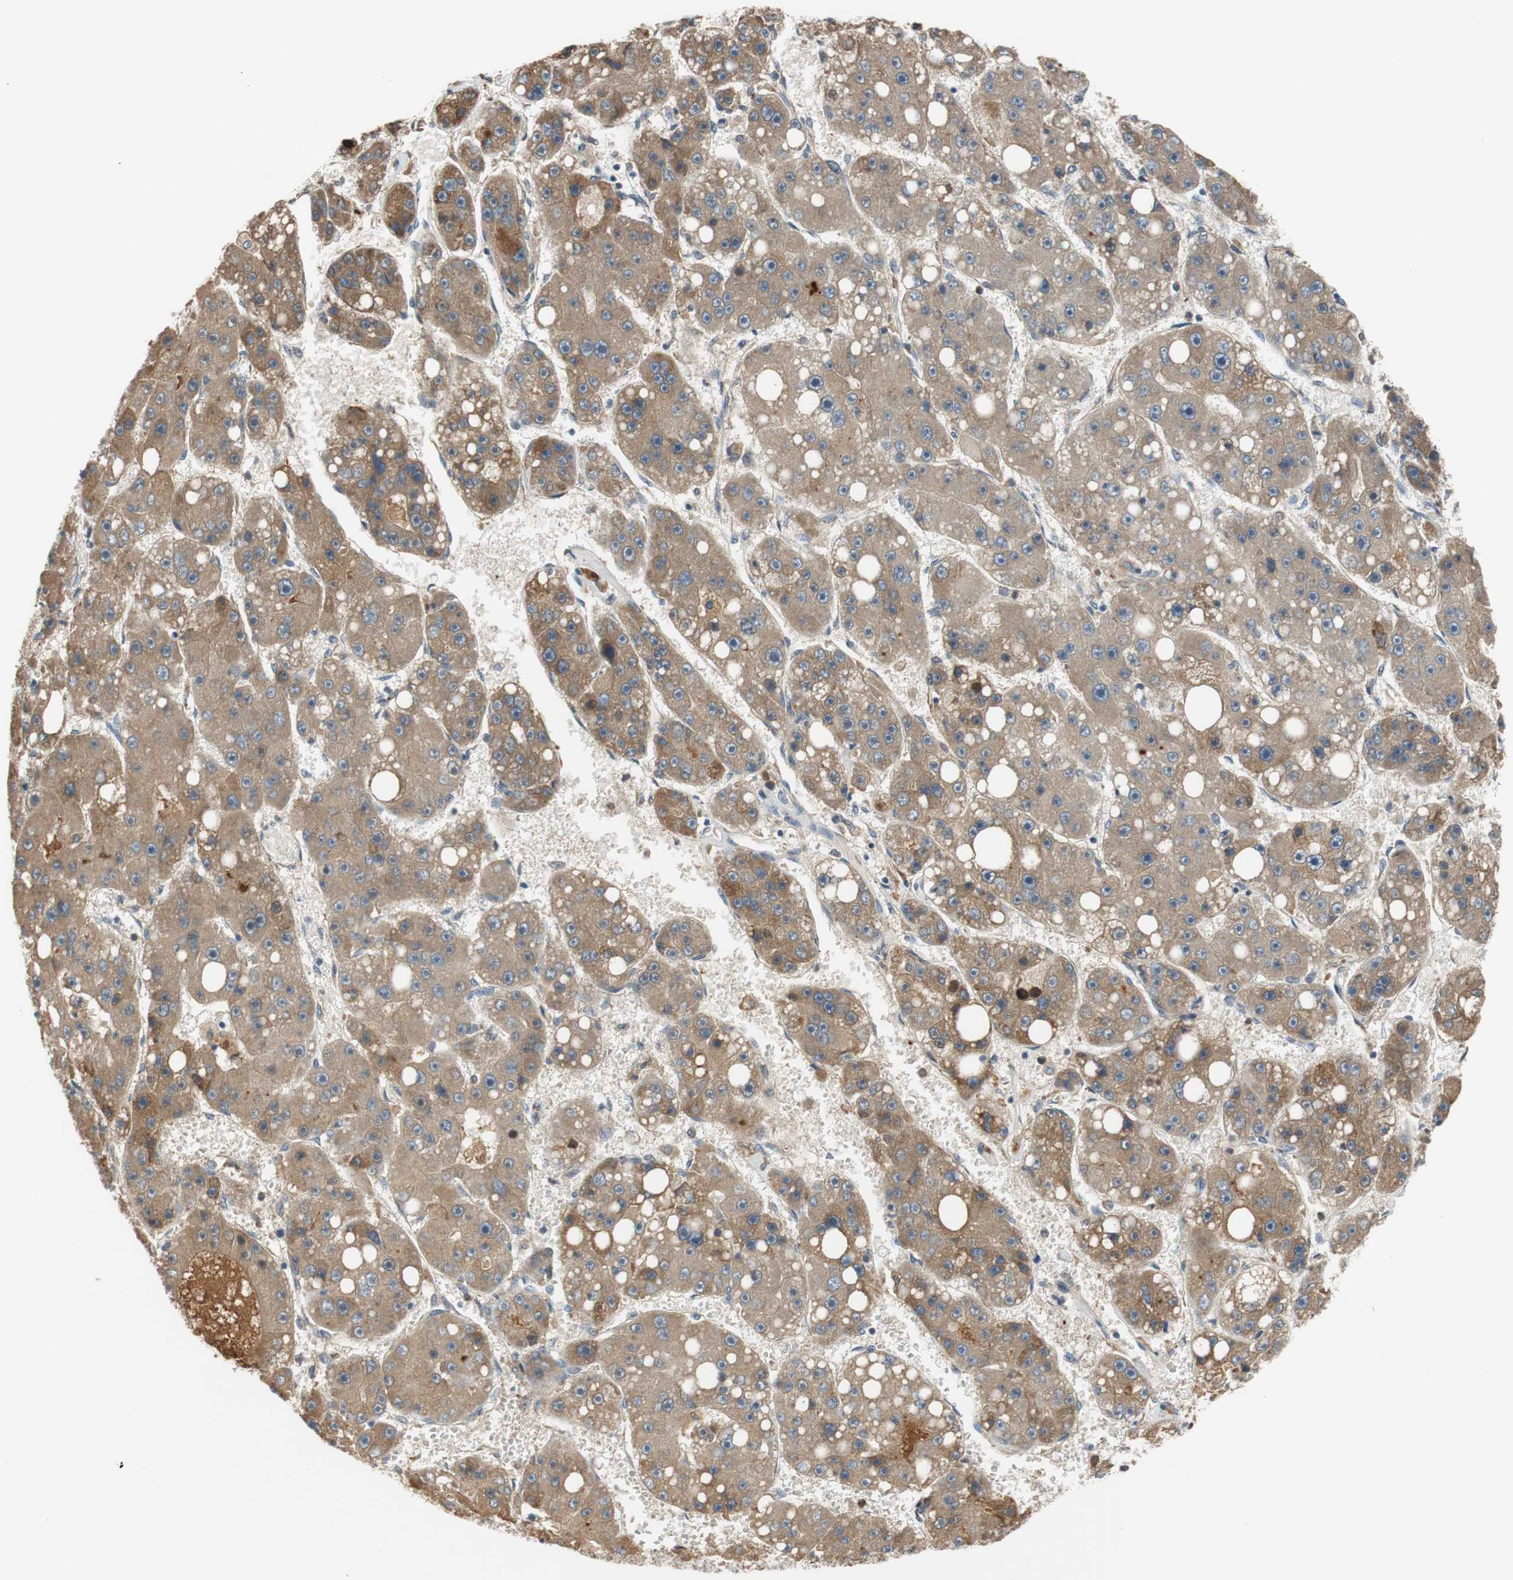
{"staining": {"intensity": "moderate", "quantity": ">75%", "location": "cytoplasmic/membranous"}, "tissue": "liver cancer", "cell_type": "Tumor cells", "image_type": "cancer", "snomed": [{"axis": "morphology", "description": "Carcinoma, Hepatocellular, NOS"}, {"axis": "topography", "description": "Liver"}], "caption": "A photomicrograph showing moderate cytoplasmic/membranous staining in about >75% of tumor cells in liver hepatocellular carcinoma, as visualized by brown immunohistochemical staining.", "gene": "C4A", "patient": {"sex": "female", "age": 61}}